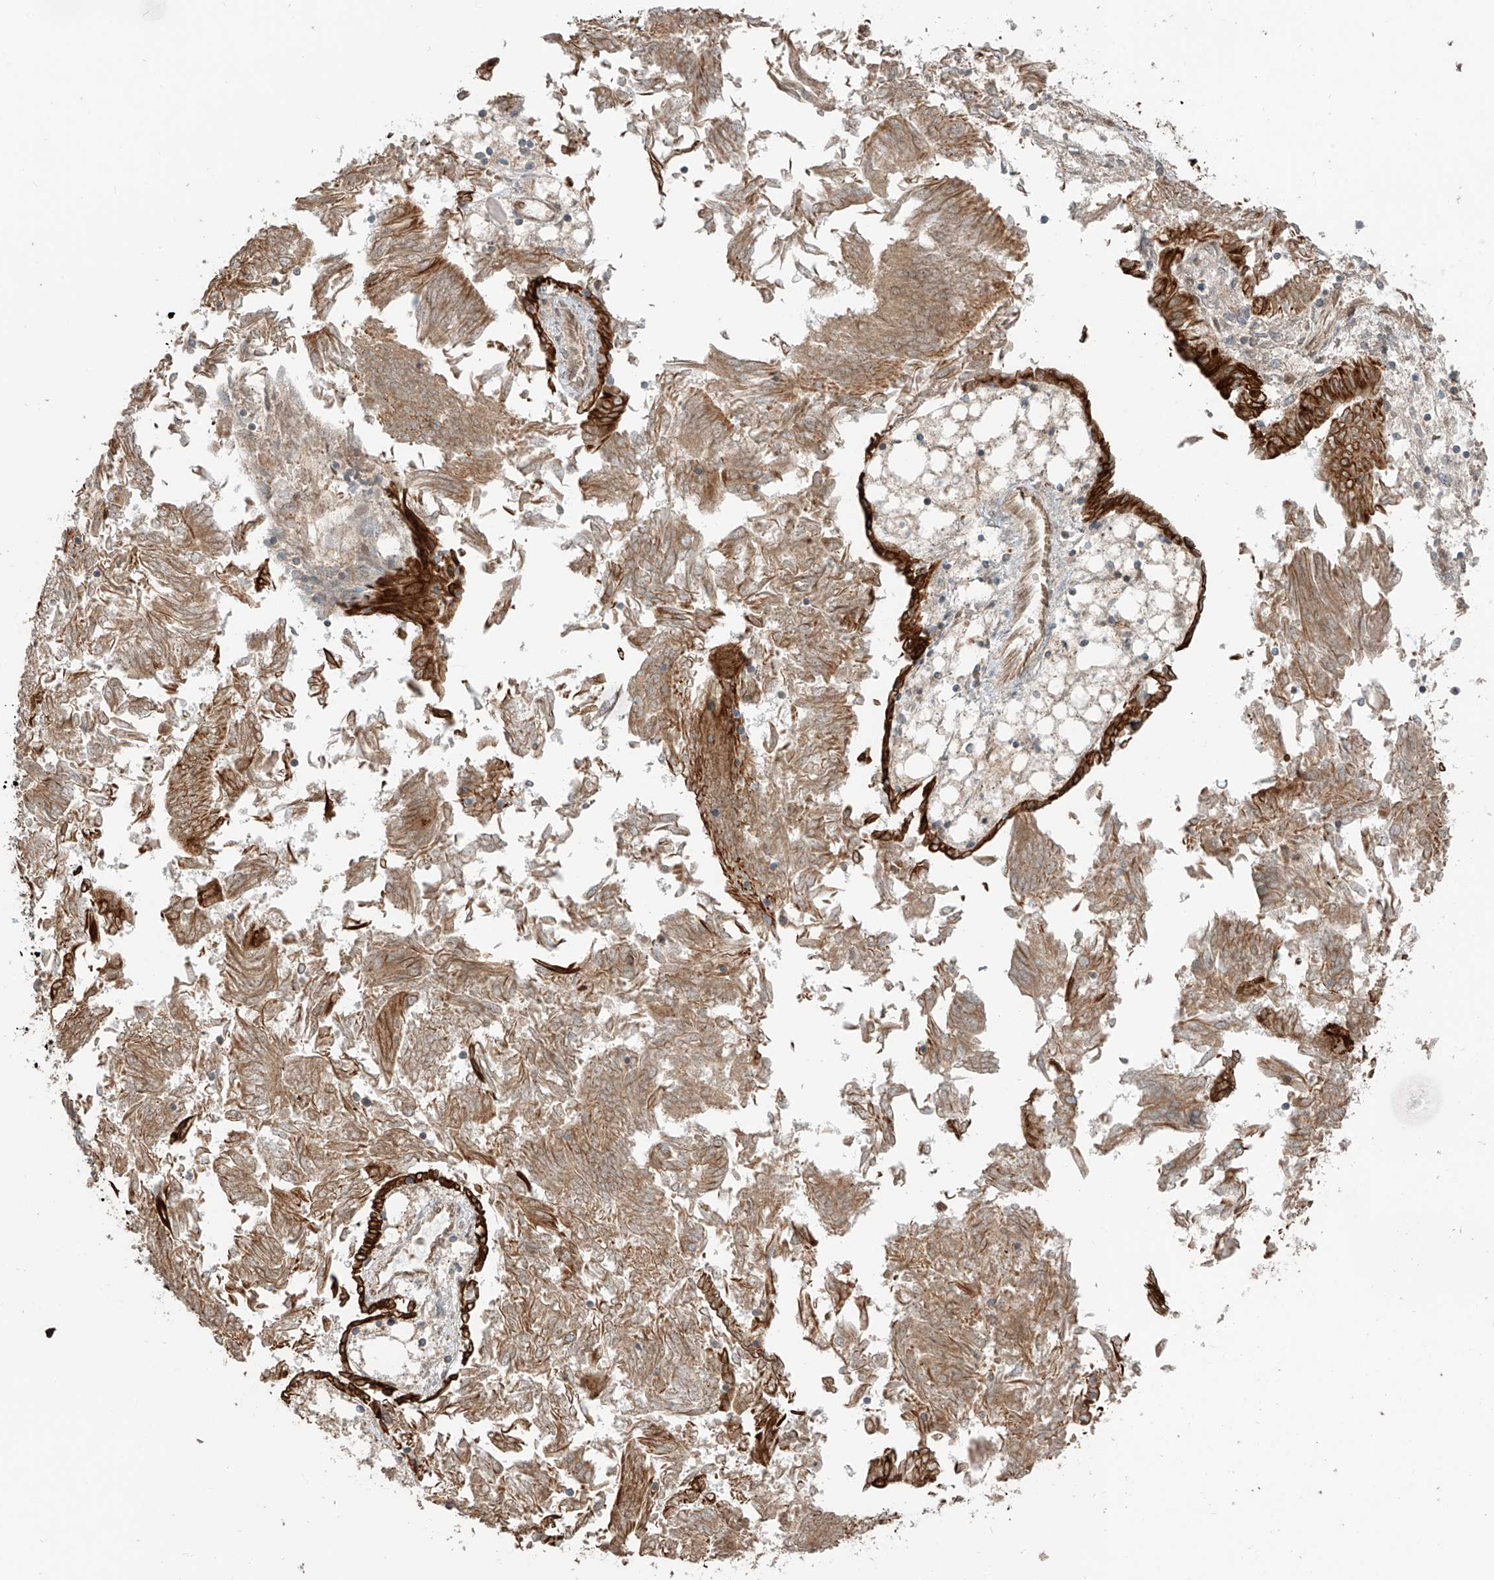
{"staining": {"intensity": "moderate", "quantity": ">75%", "location": "cytoplasmic/membranous"}, "tissue": "endometrial cancer", "cell_type": "Tumor cells", "image_type": "cancer", "snomed": [{"axis": "morphology", "description": "Adenocarcinoma, NOS"}, {"axis": "topography", "description": "Endometrium"}], "caption": "Immunohistochemical staining of human endometrial adenocarcinoma reveals medium levels of moderate cytoplasmic/membranous positivity in approximately >75% of tumor cells.", "gene": "CEP162", "patient": {"sex": "female", "age": 58}}